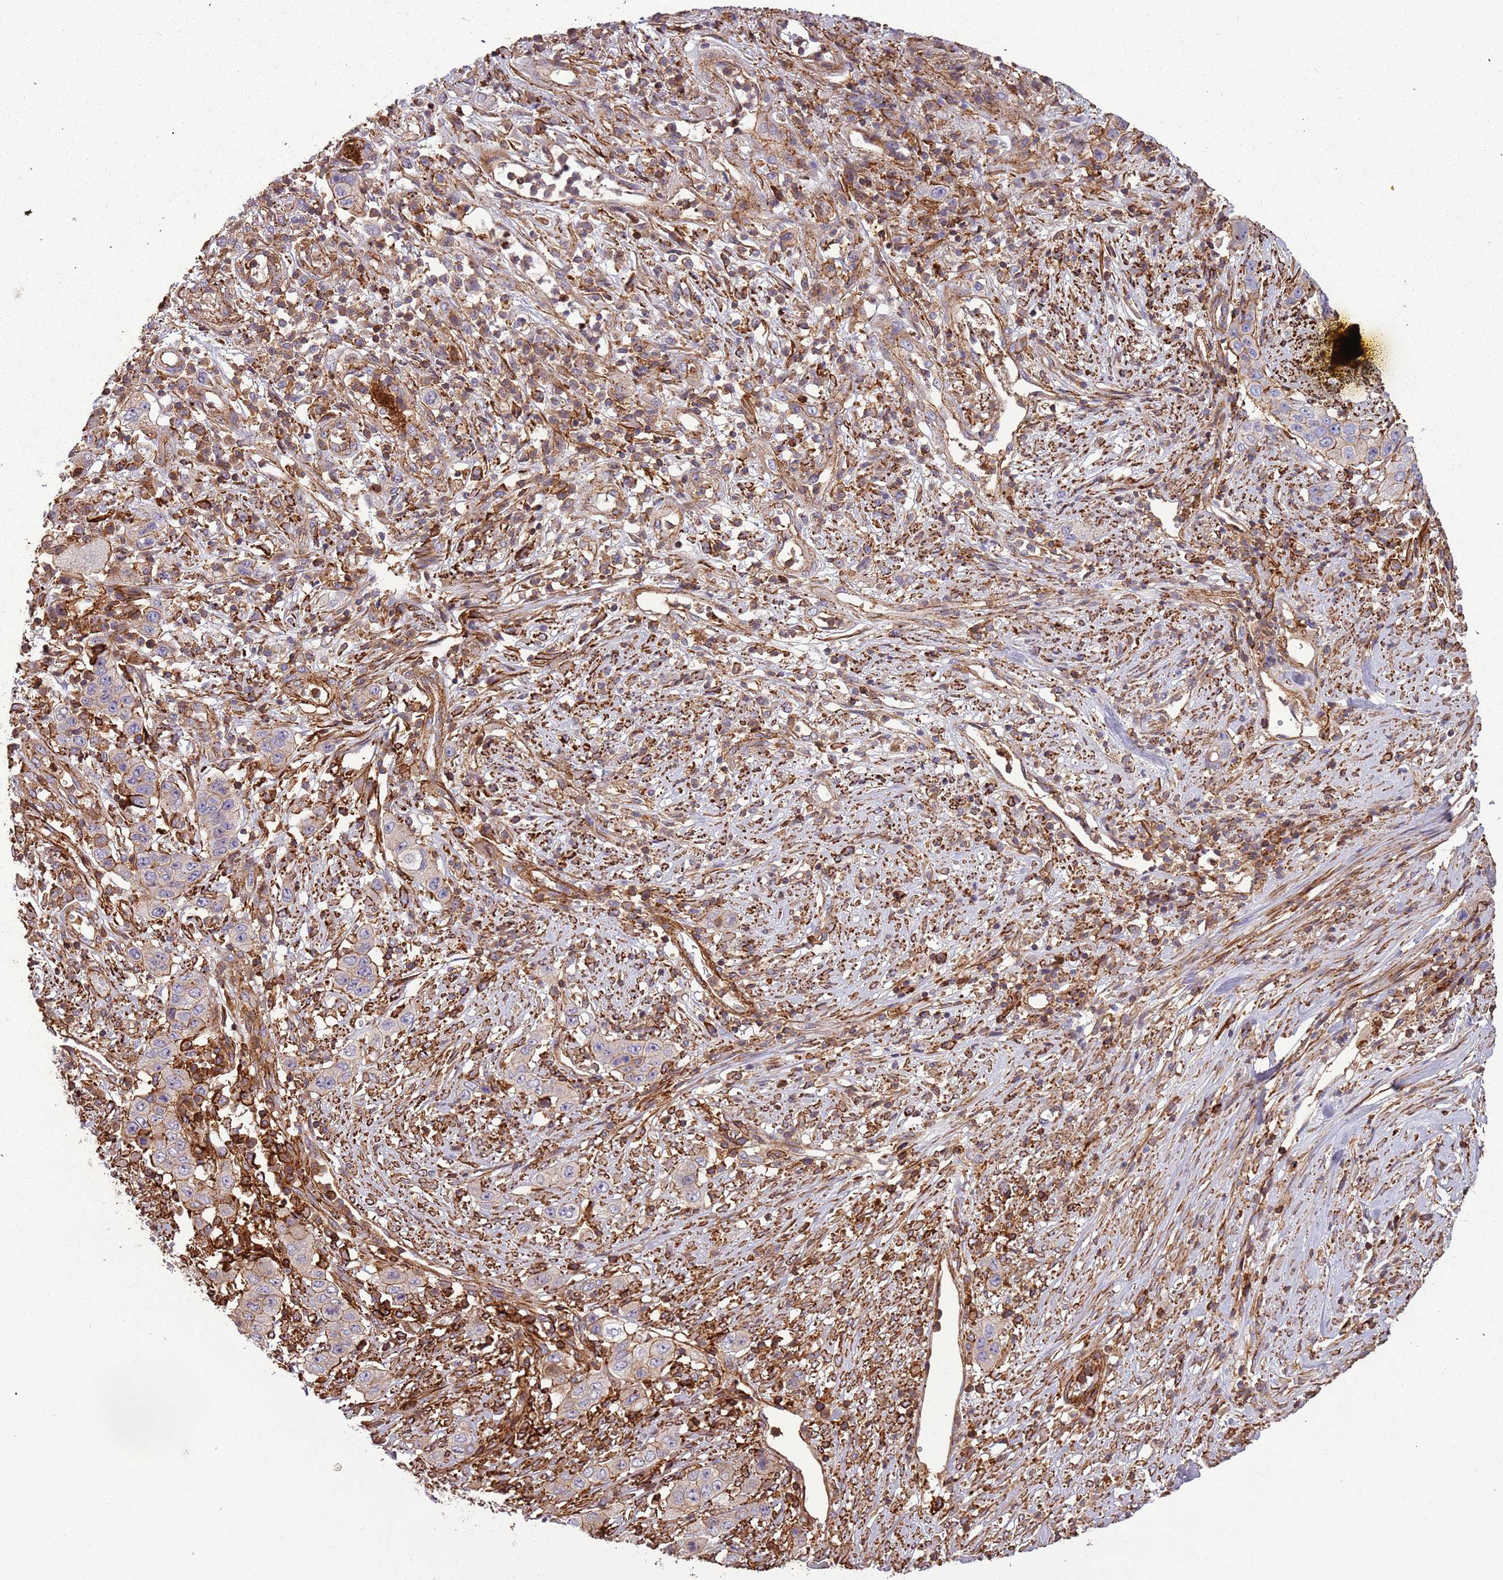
{"staining": {"intensity": "weak", "quantity": "25%-75%", "location": "cytoplasmic/membranous"}, "tissue": "stomach cancer", "cell_type": "Tumor cells", "image_type": "cancer", "snomed": [{"axis": "morphology", "description": "Adenocarcinoma, NOS"}, {"axis": "topography", "description": "Stomach, upper"}], "caption": "Immunohistochemical staining of human stomach cancer (adenocarcinoma) reveals low levels of weak cytoplasmic/membranous expression in about 25%-75% of tumor cells.", "gene": "FECH", "patient": {"sex": "male", "age": 62}}